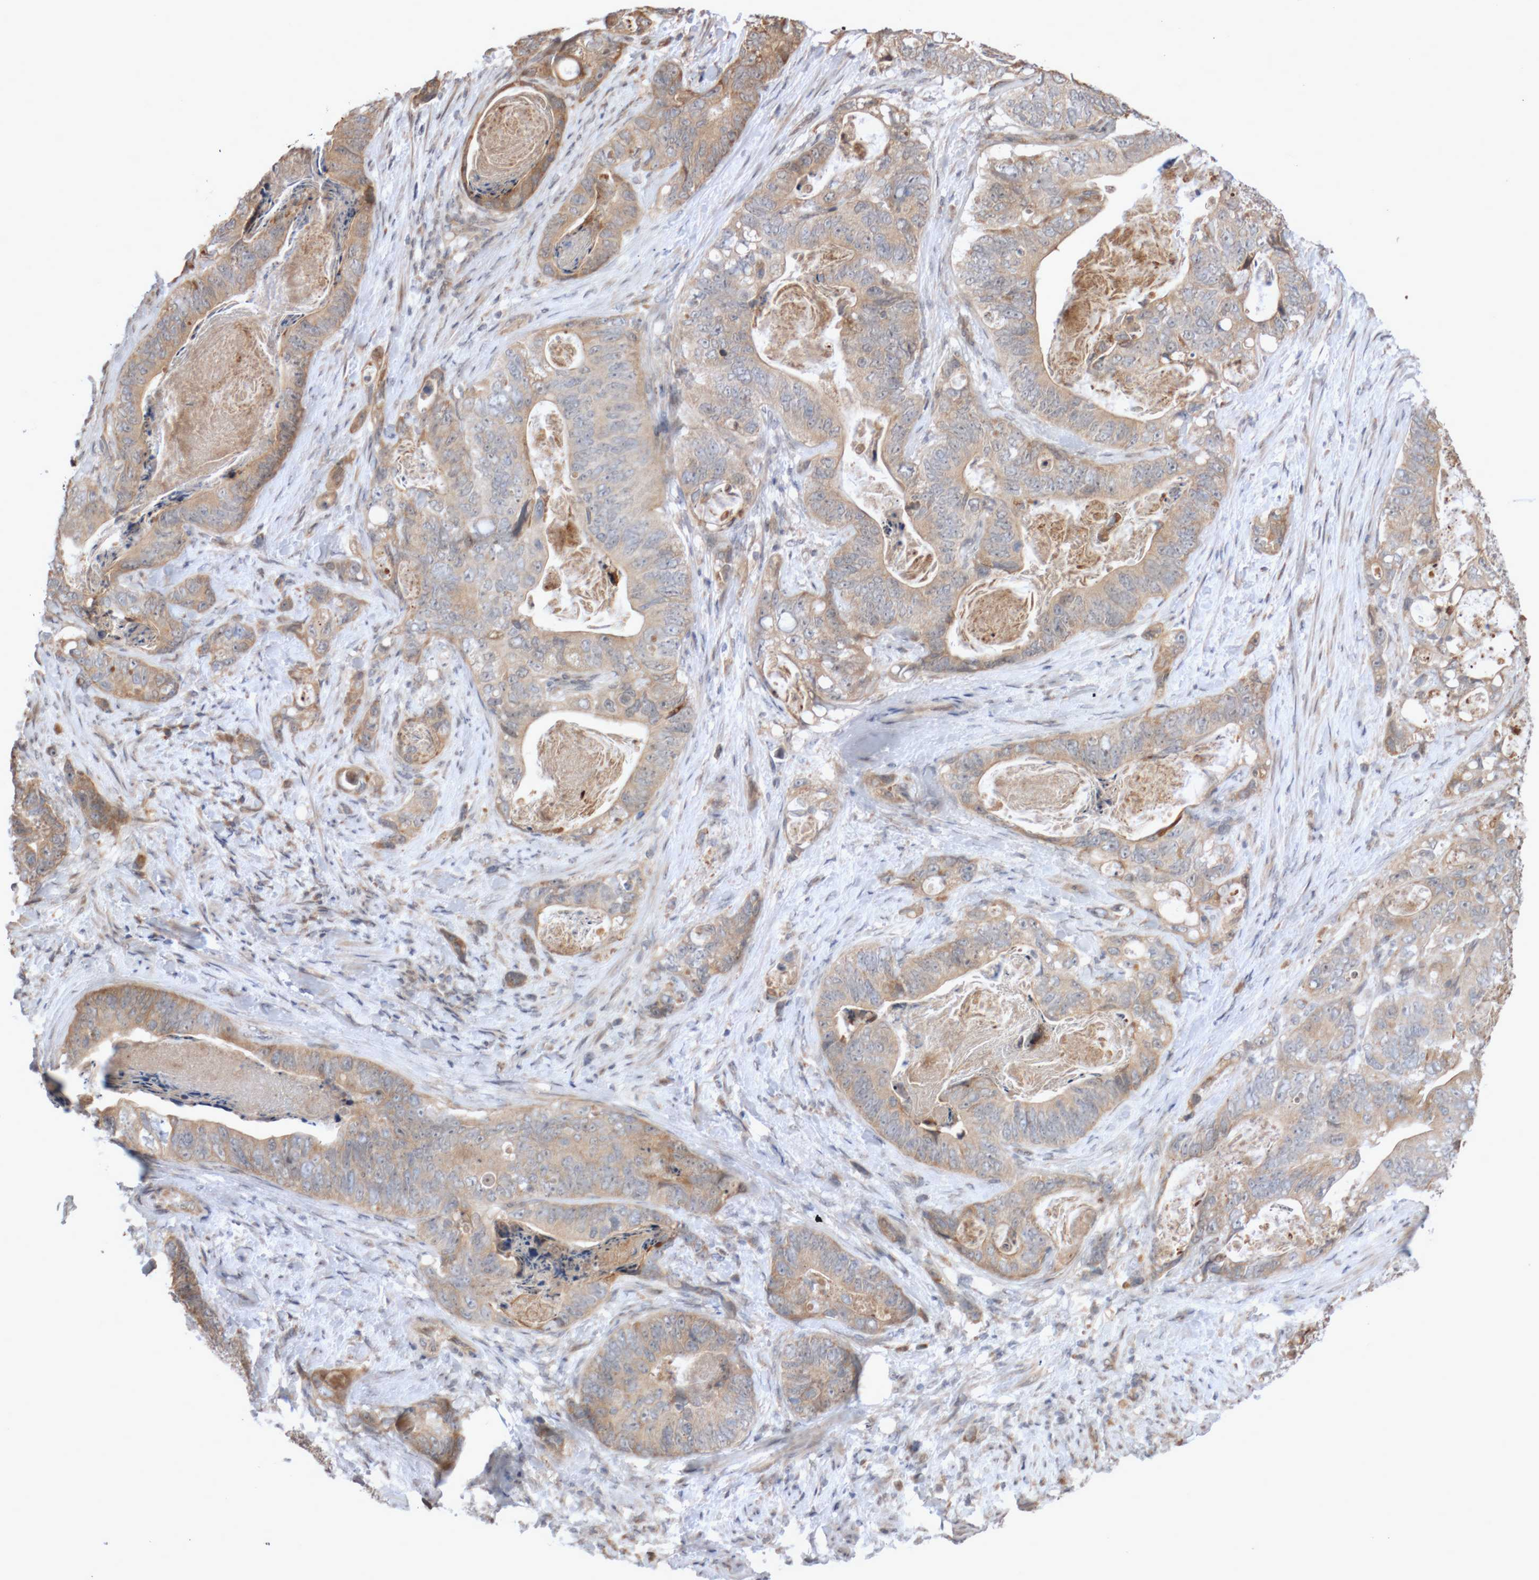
{"staining": {"intensity": "weak", "quantity": ">75%", "location": "cytoplasmic/membranous"}, "tissue": "stomach cancer", "cell_type": "Tumor cells", "image_type": "cancer", "snomed": [{"axis": "morphology", "description": "Normal tissue, NOS"}, {"axis": "morphology", "description": "Adenocarcinoma, NOS"}, {"axis": "topography", "description": "Stomach"}], "caption": "High-magnification brightfield microscopy of stomach cancer stained with DAB (brown) and counterstained with hematoxylin (blue). tumor cells exhibit weak cytoplasmic/membranous staining is seen in about>75% of cells.", "gene": "DPH7", "patient": {"sex": "female", "age": 89}}